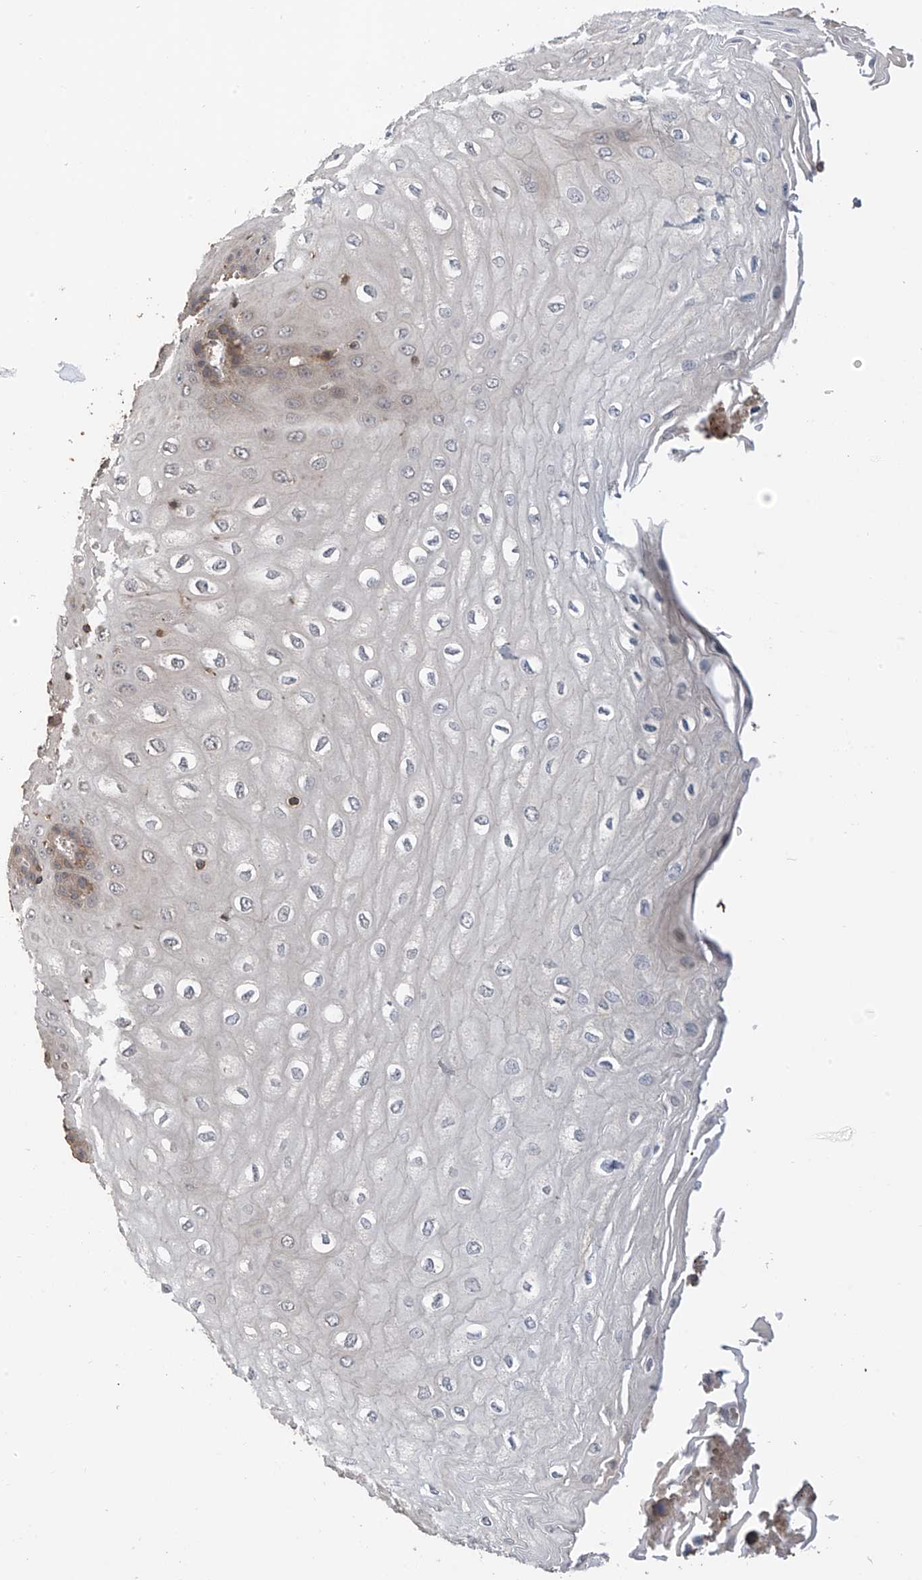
{"staining": {"intensity": "moderate", "quantity": "25%-75%", "location": "cytoplasmic/membranous"}, "tissue": "esophagus", "cell_type": "Squamous epithelial cells", "image_type": "normal", "snomed": [{"axis": "morphology", "description": "Normal tissue, NOS"}, {"axis": "topography", "description": "Esophagus"}], "caption": "Immunohistochemical staining of normal esophagus exhibits 25%-75% levels of moderate cytoplasmic/membranous protein expression in about 25%-75% of squamous epithelial cells.", "gene": "RPAIN", "patient": {"sex": "male", "age": 60}}